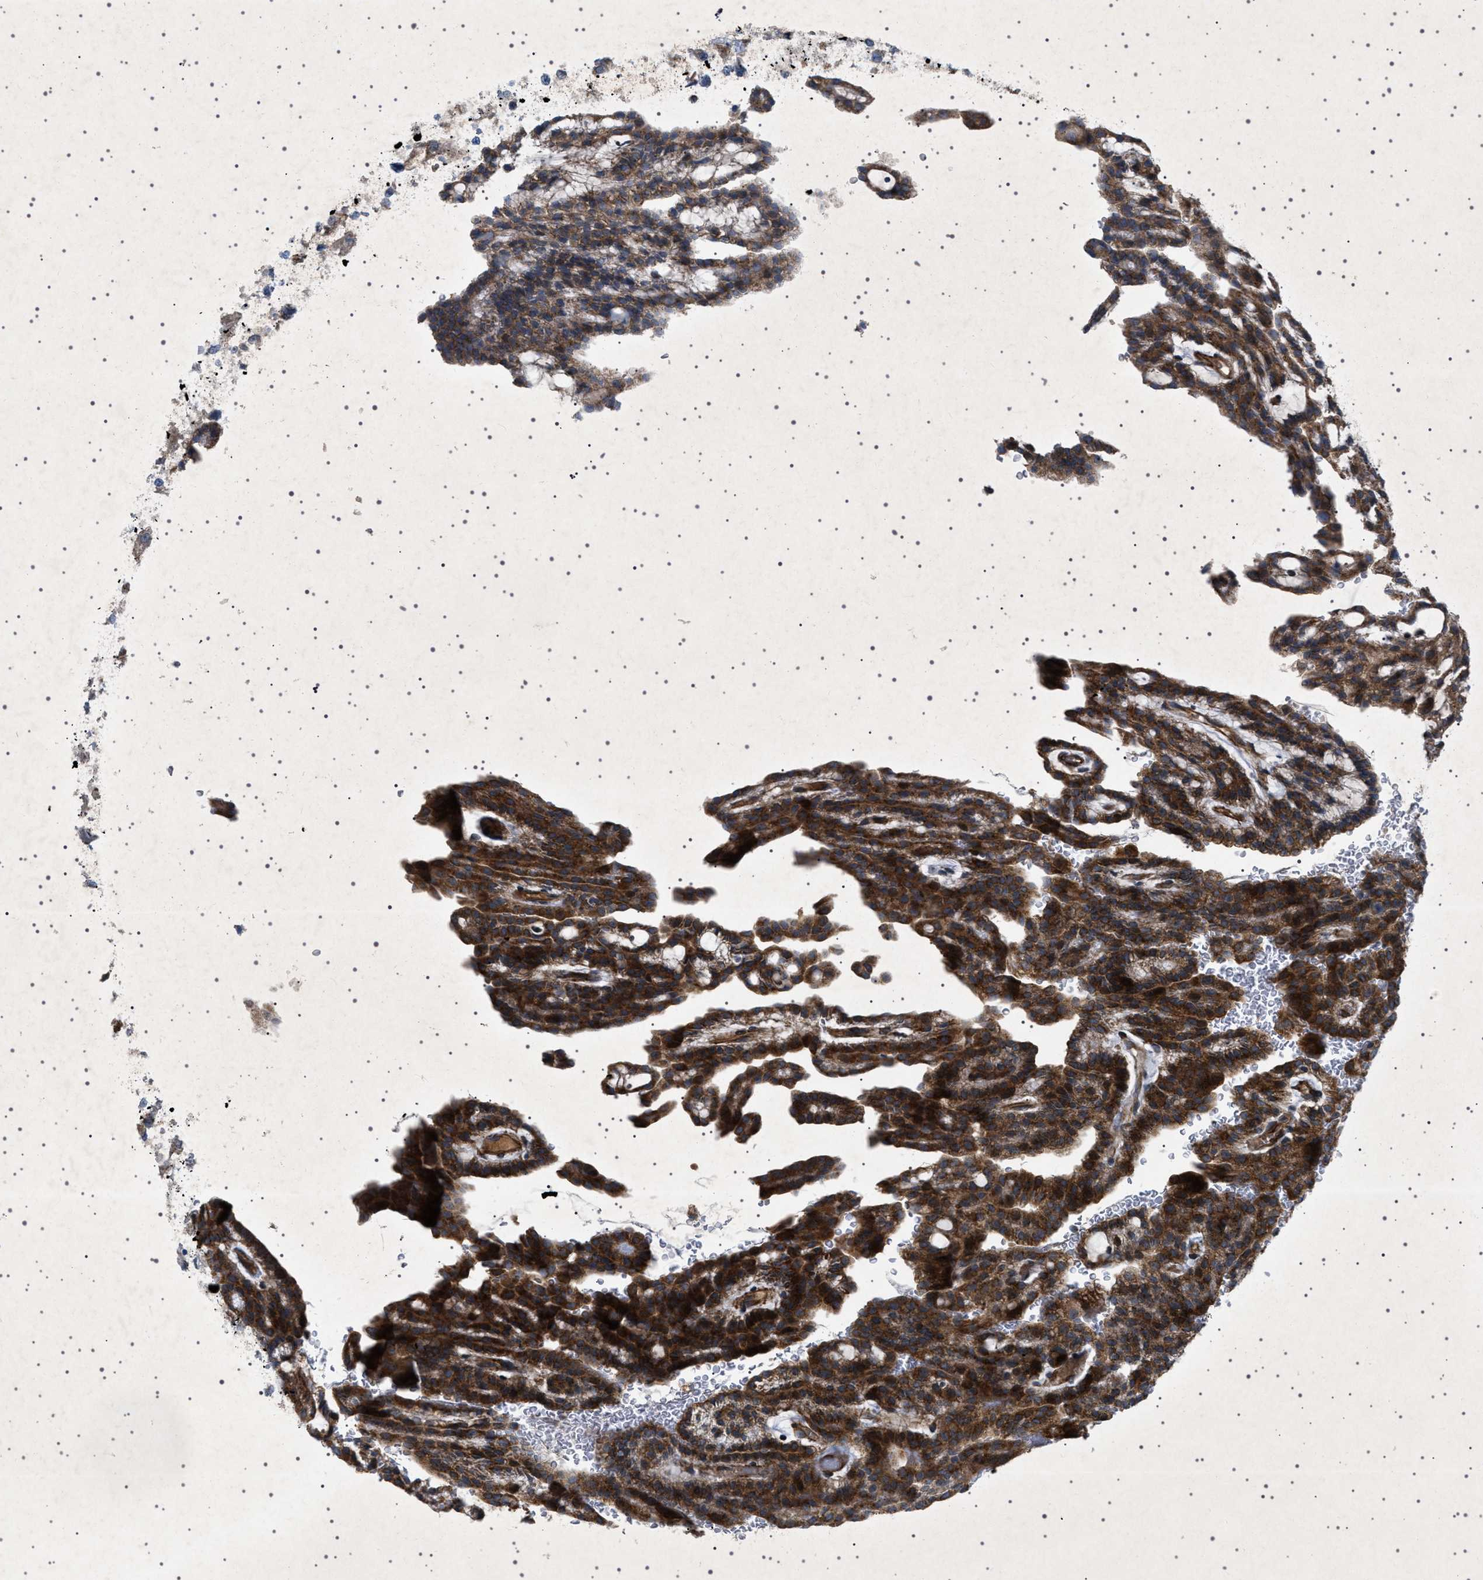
{"staining": {"intensity": "strong", "quantity": ">75%", "location": "cytoplasmic/membranous"}, "tissue": "renal cancer", "cell_type": "Tumor cells", "image_type": "cancer", "snomed": [{"axis": "morphology", "description": "Adenocarcinoma, NOS"}, {"axis": "topography", "description": "Kidney"}], "caption": "Protein staining of adenocarcinoma (renal) tissue displays strong cytoplasmic/membranous expression in approximately >75% of tumor cells.", "gene": "CCDC186", "patient": {"sex": "male", "age": 63}}